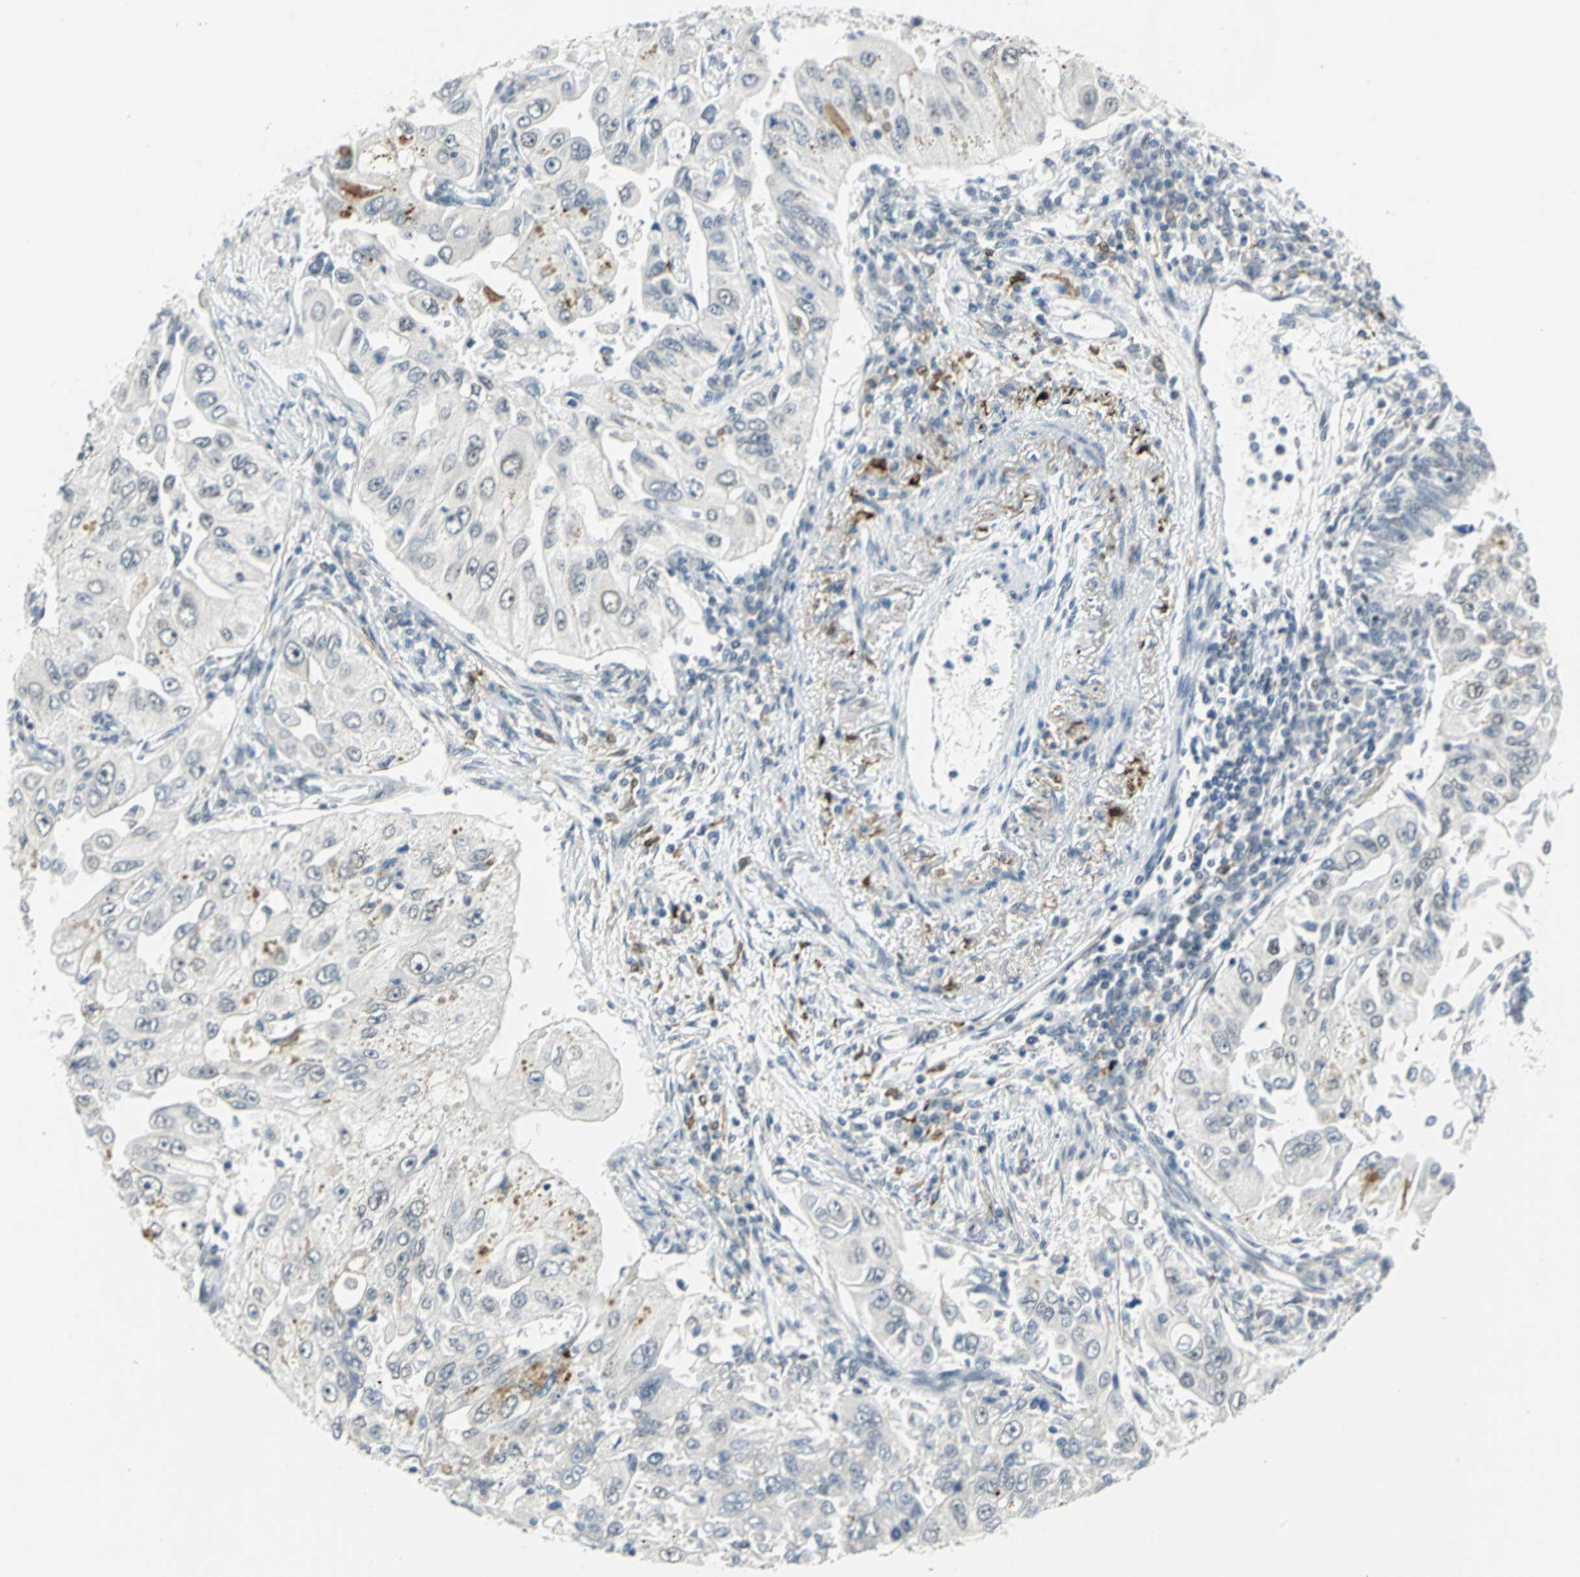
{"staining": {"intensity": "negative", "quantity": "none", "location": "none"}, "tissue": "lung cancer", "cell_type": "Tumor cells", "image_type": "cancer", "snomed": [{"axis": "morphology", "description": "Adenocarcinoma, NOS"}, {"axis": "topography", "description": "Lung"}], "caption": "An image of lung adenocarcinoma stained for a protein displays no brown staining in tumor cells. (DAB (3,3'-diaminobenzidine) IHC with hematoxylin counter stain).", "gene": "MTMR10", "patient": {"sex": "male", "age": 84}}